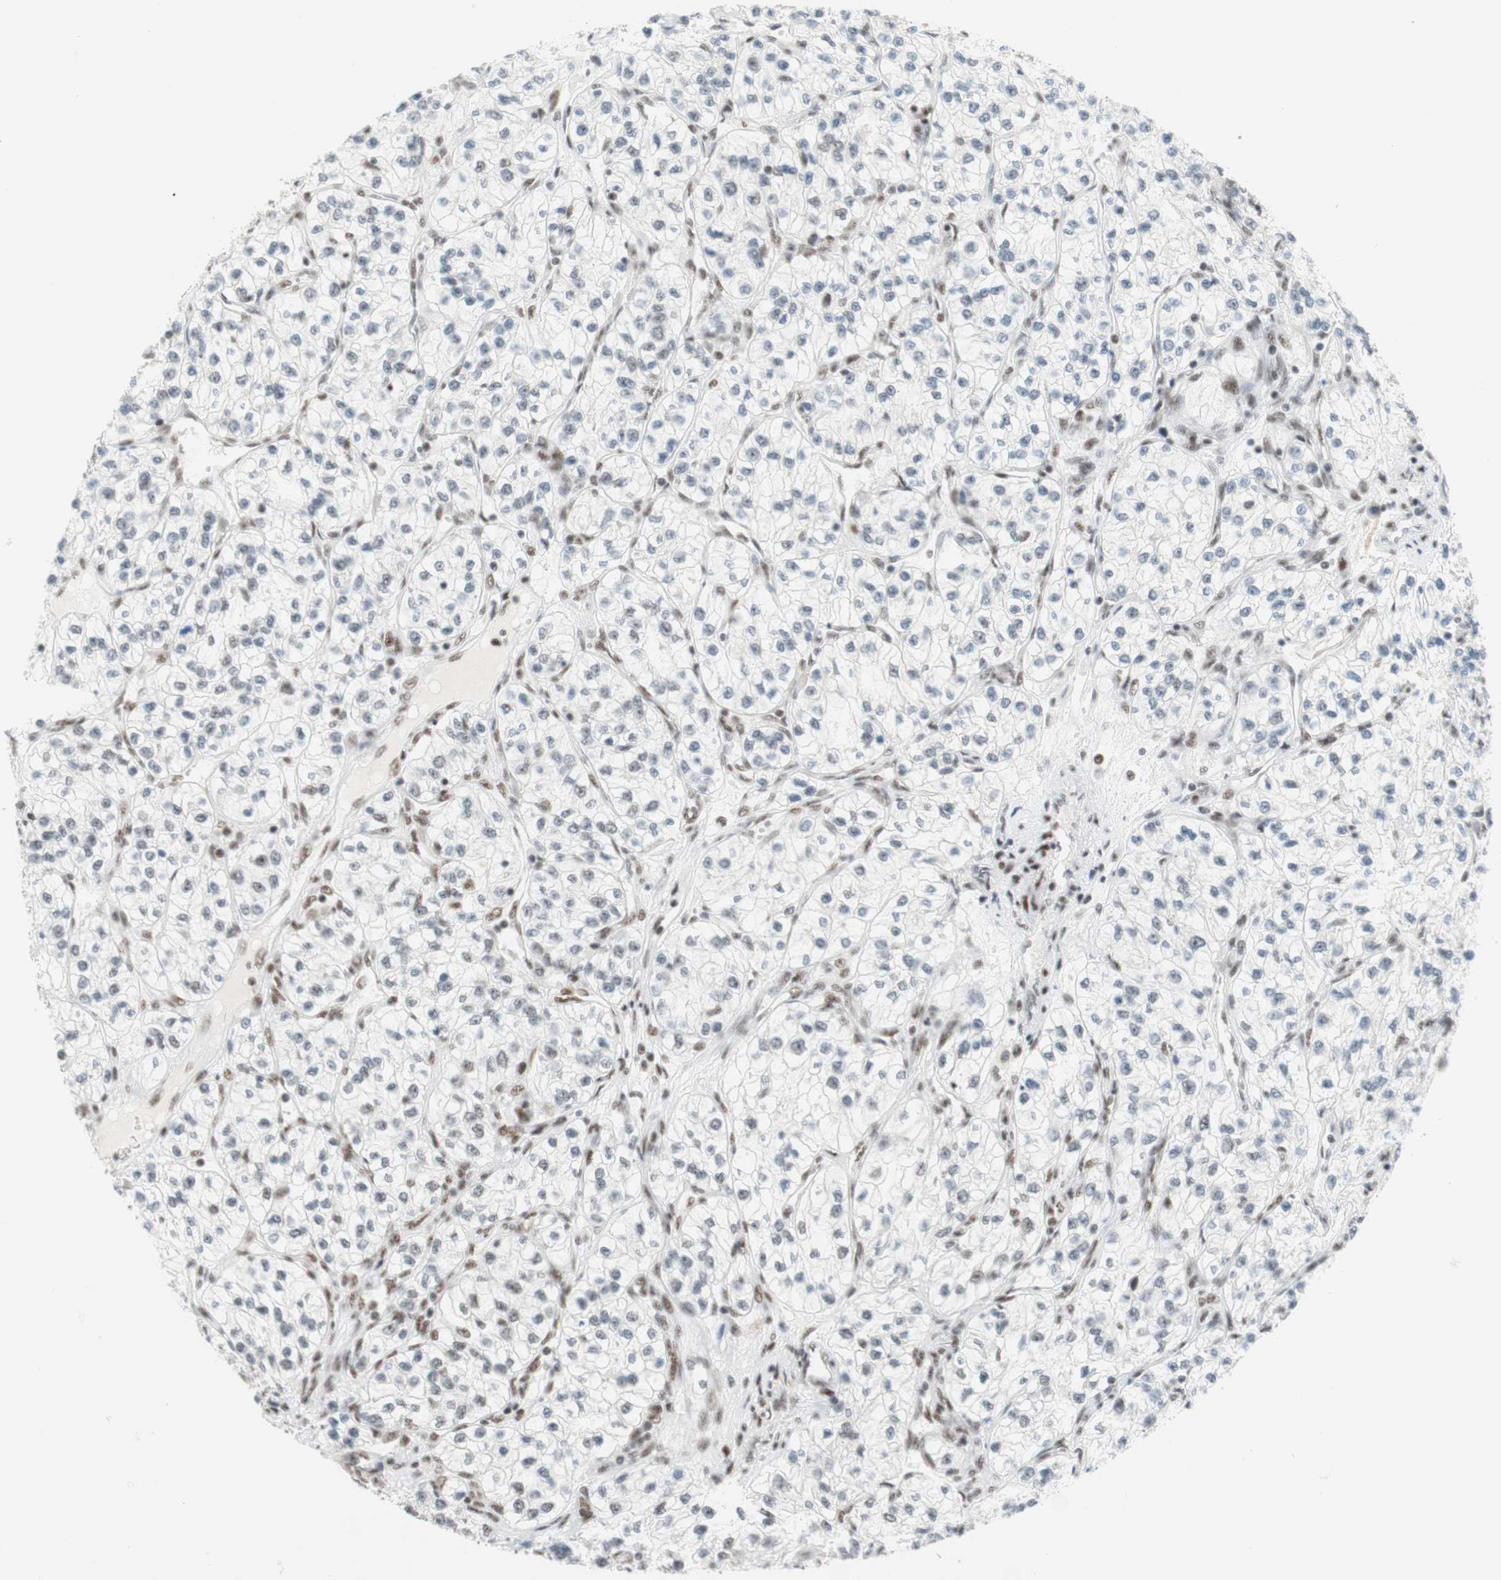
{"staining": {"intensity": "negative", "quantity": "none", "location": "none"}, "tissue": "renal cancer", "cell_type": "Tumor cells", "image_type": "cancer", "snomed": [{"axis": "morphology", "description": "Adenocarcinoma, NOS"}, {"axis": "topography", "description": "Kidney"}], "caption": "Tumor cells show no significant protein positivity in renal cancer (adenocarcinoma).", "gene": "RNF20", "patient": {"sex": "female", "age": 57}}